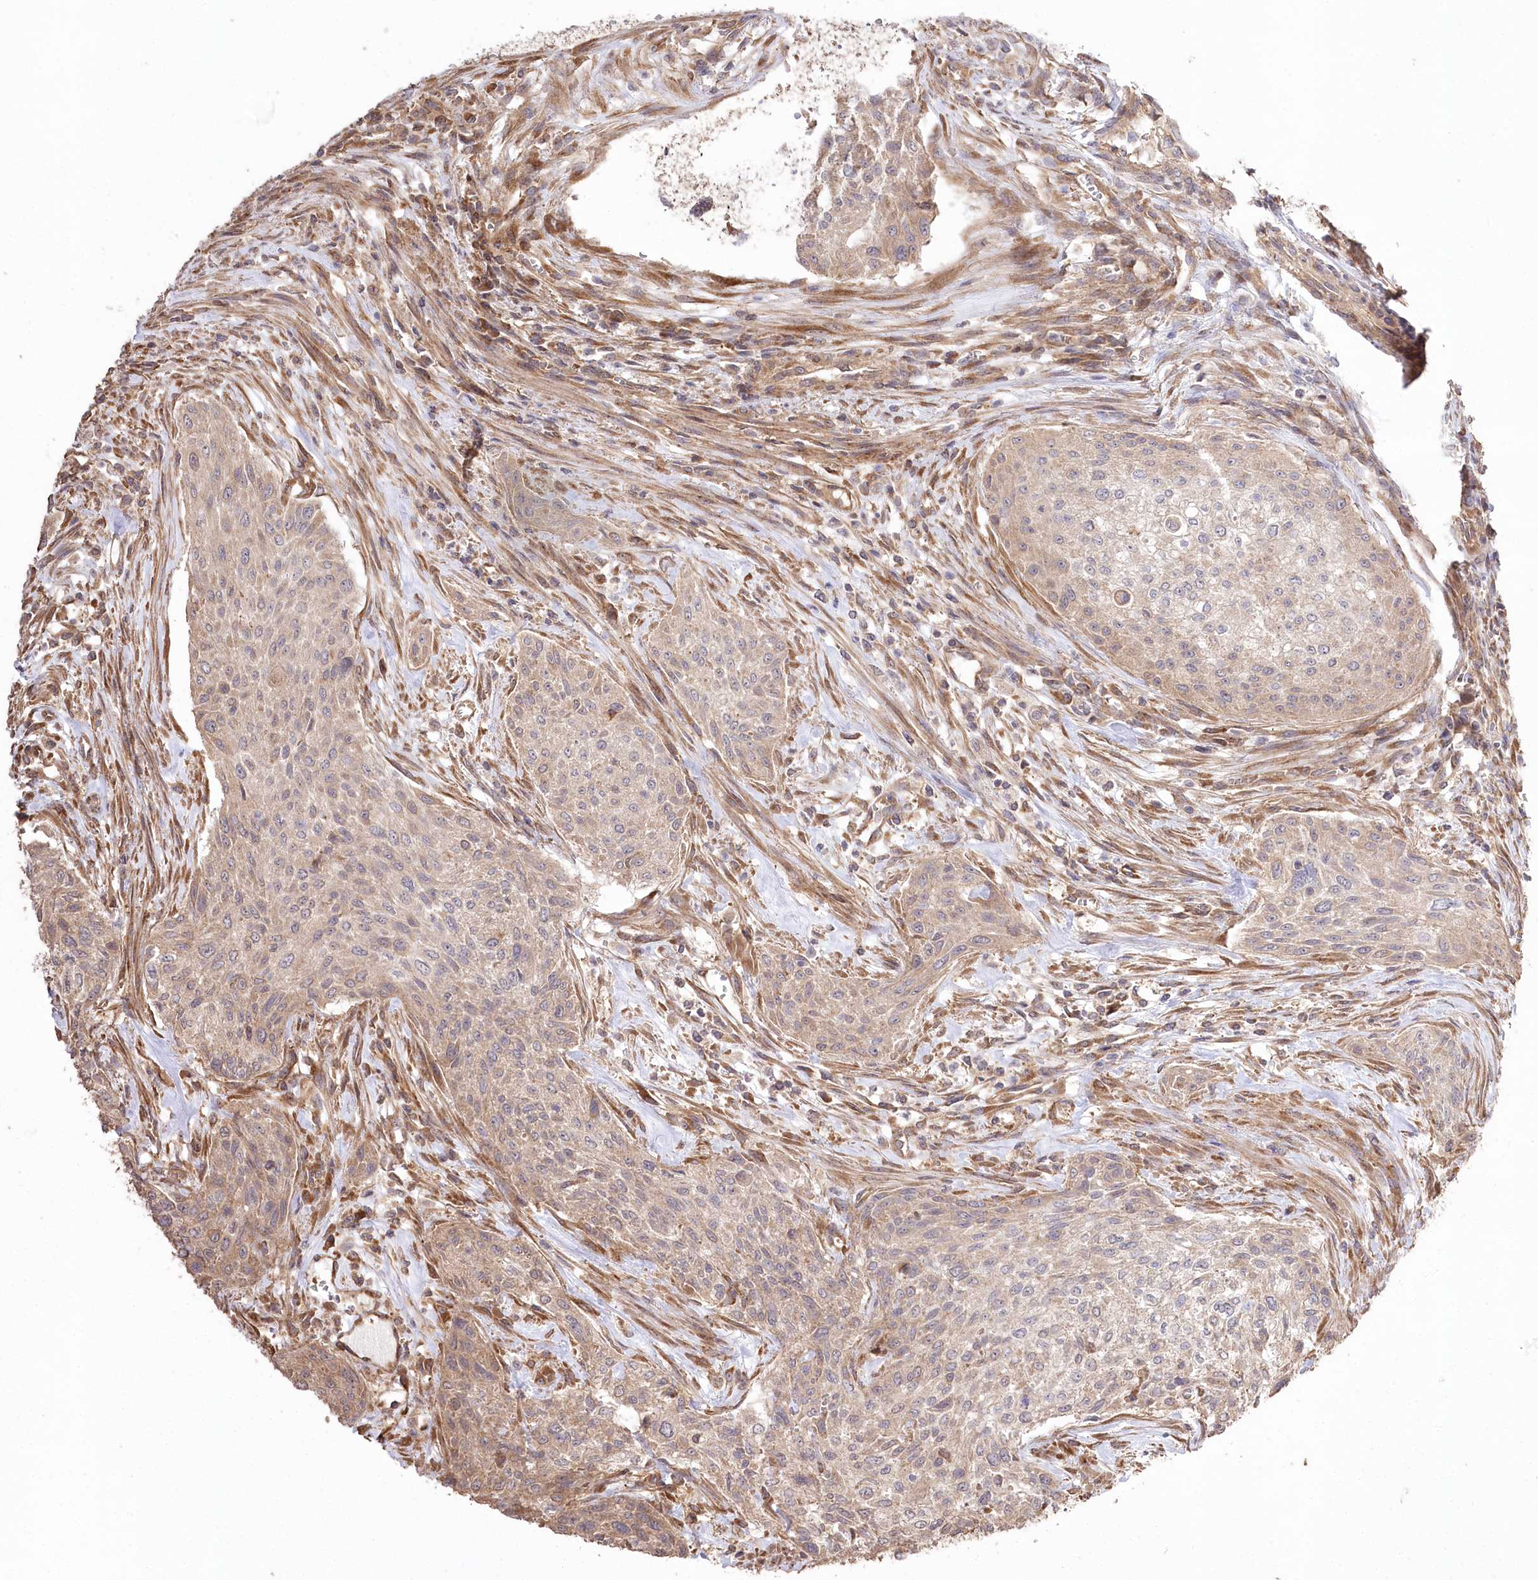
{"staining": {"intensity": "weak", "quantity": "25%-75%", "location": "cytoplasmic/membranous"}, "tissue": "urothelial cancer", "cell_type": "Tumor cells", "image_type": "cancer", "snomed": [{"axis": "morphology", "description": "Normal tissue, NOS"}, {"axis": "morphology", "description": "Urothelial carcinoma, NOS"}, {"axis": "topography", "description": "Urinary bladder"}, {"axis": "topography", "description": "Peripheral nerve tissue"}], "caption": "This photomicrograph exhibits immunohistochemistry (IHC) staining of urothelial cancer, with low weak cytoplasmic/membranous expression in about 25%-75% of tumor cells.", "gene": "PRSS53", "patient": {"sex": "male", "age": 35}}